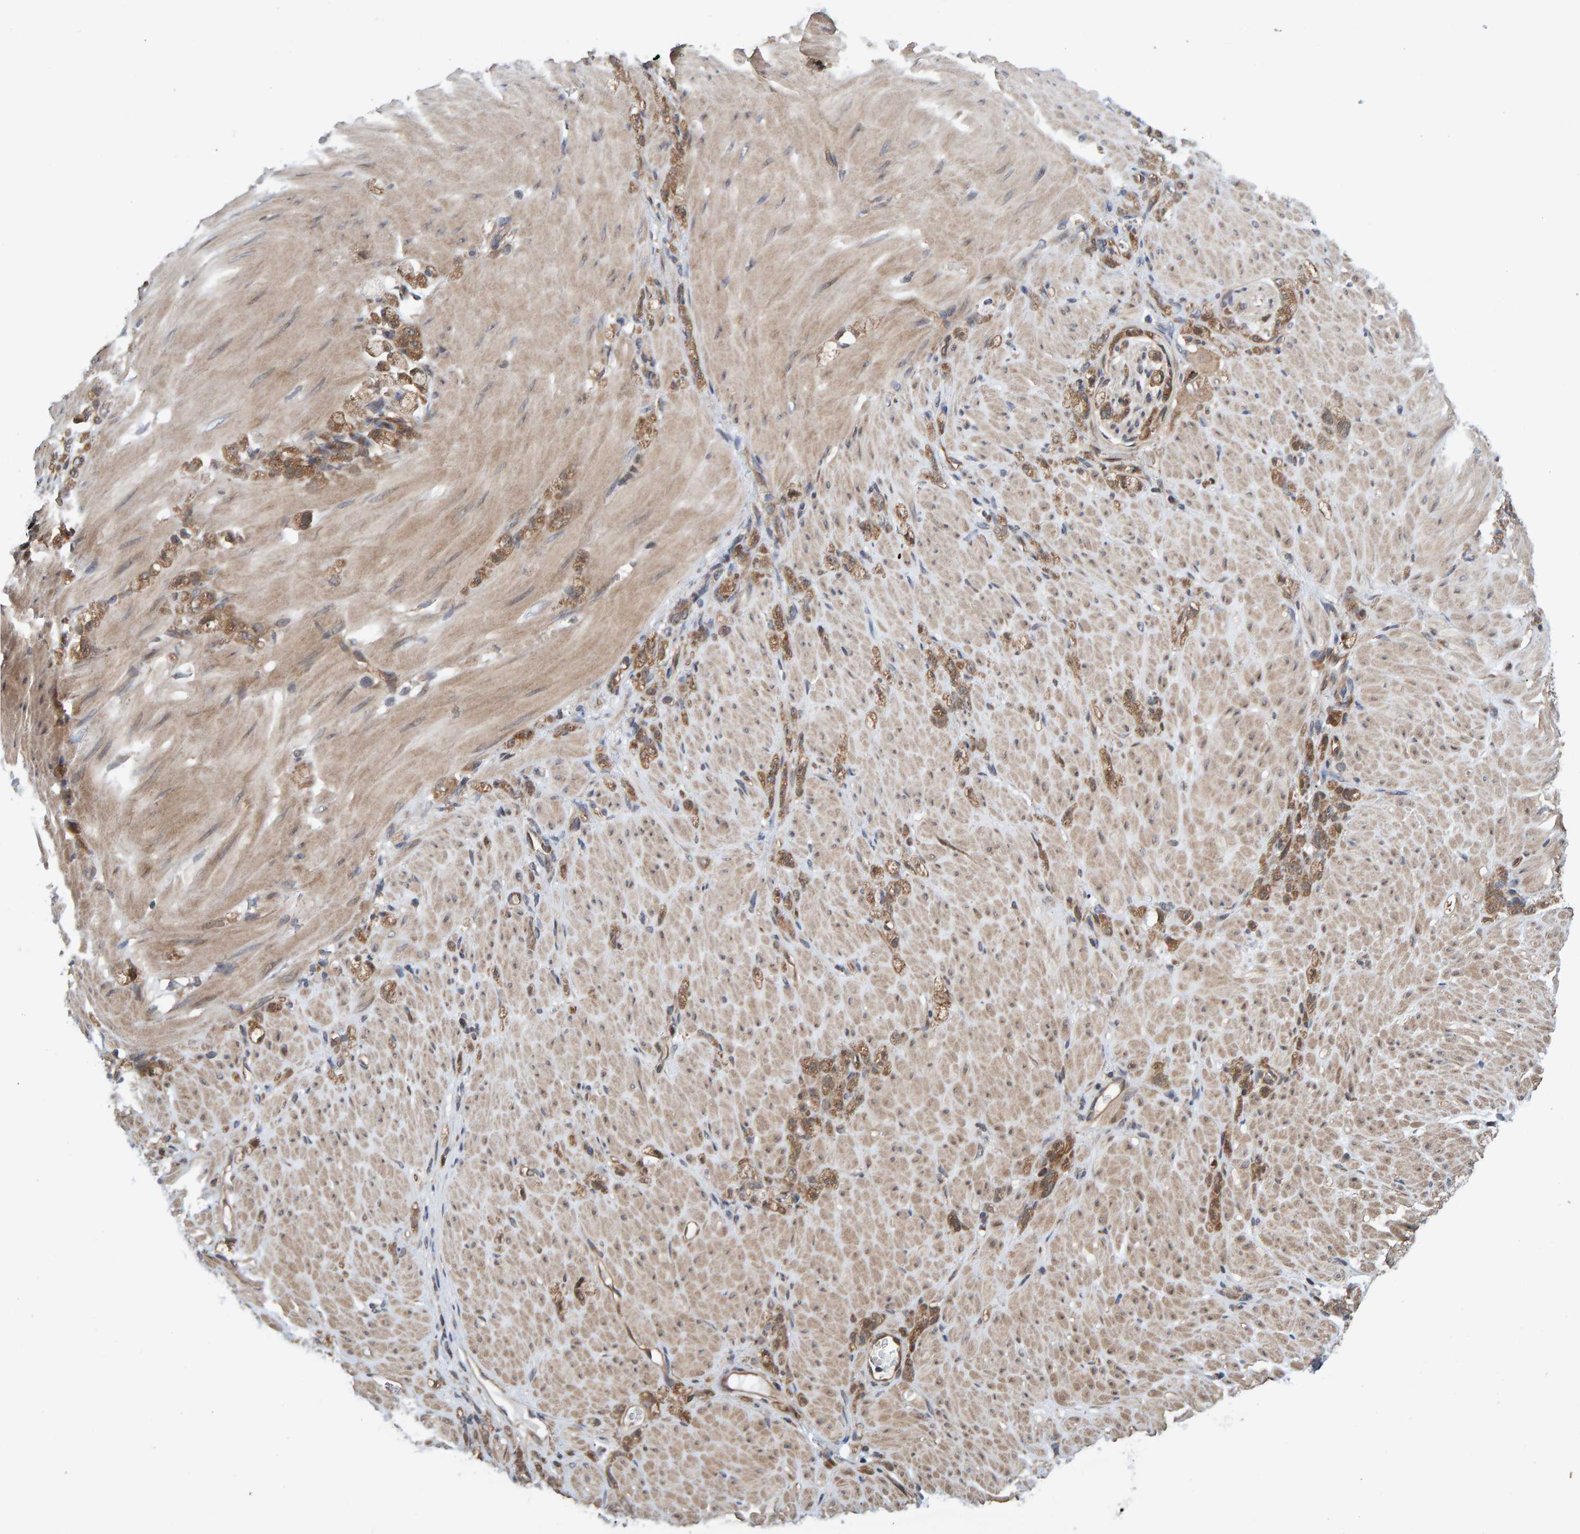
{"staining": {"intensity": "moderate", "quantity": ">75%", "location": "cytoplasmic/membranous"}, "tissue": "stomach cancer", "cell_type": "Tumor cells", "image_type": "cancer", "snomed": [{"axis": "morphology", "description": "Normal tissue, NOS"}, {"axis": "morphology", "description": "Adenocarcinoma, NOS"}, {"axis": "topography", "description": "Stomach"}], "caption": "Stomach cancer (adenocarcinoma) stained for a protein exhibits moderate cytoplasmic/membranous positivity in tumor cells.", "gene": "SCRN2", "patient": {"sex": "male", "age": 82}}